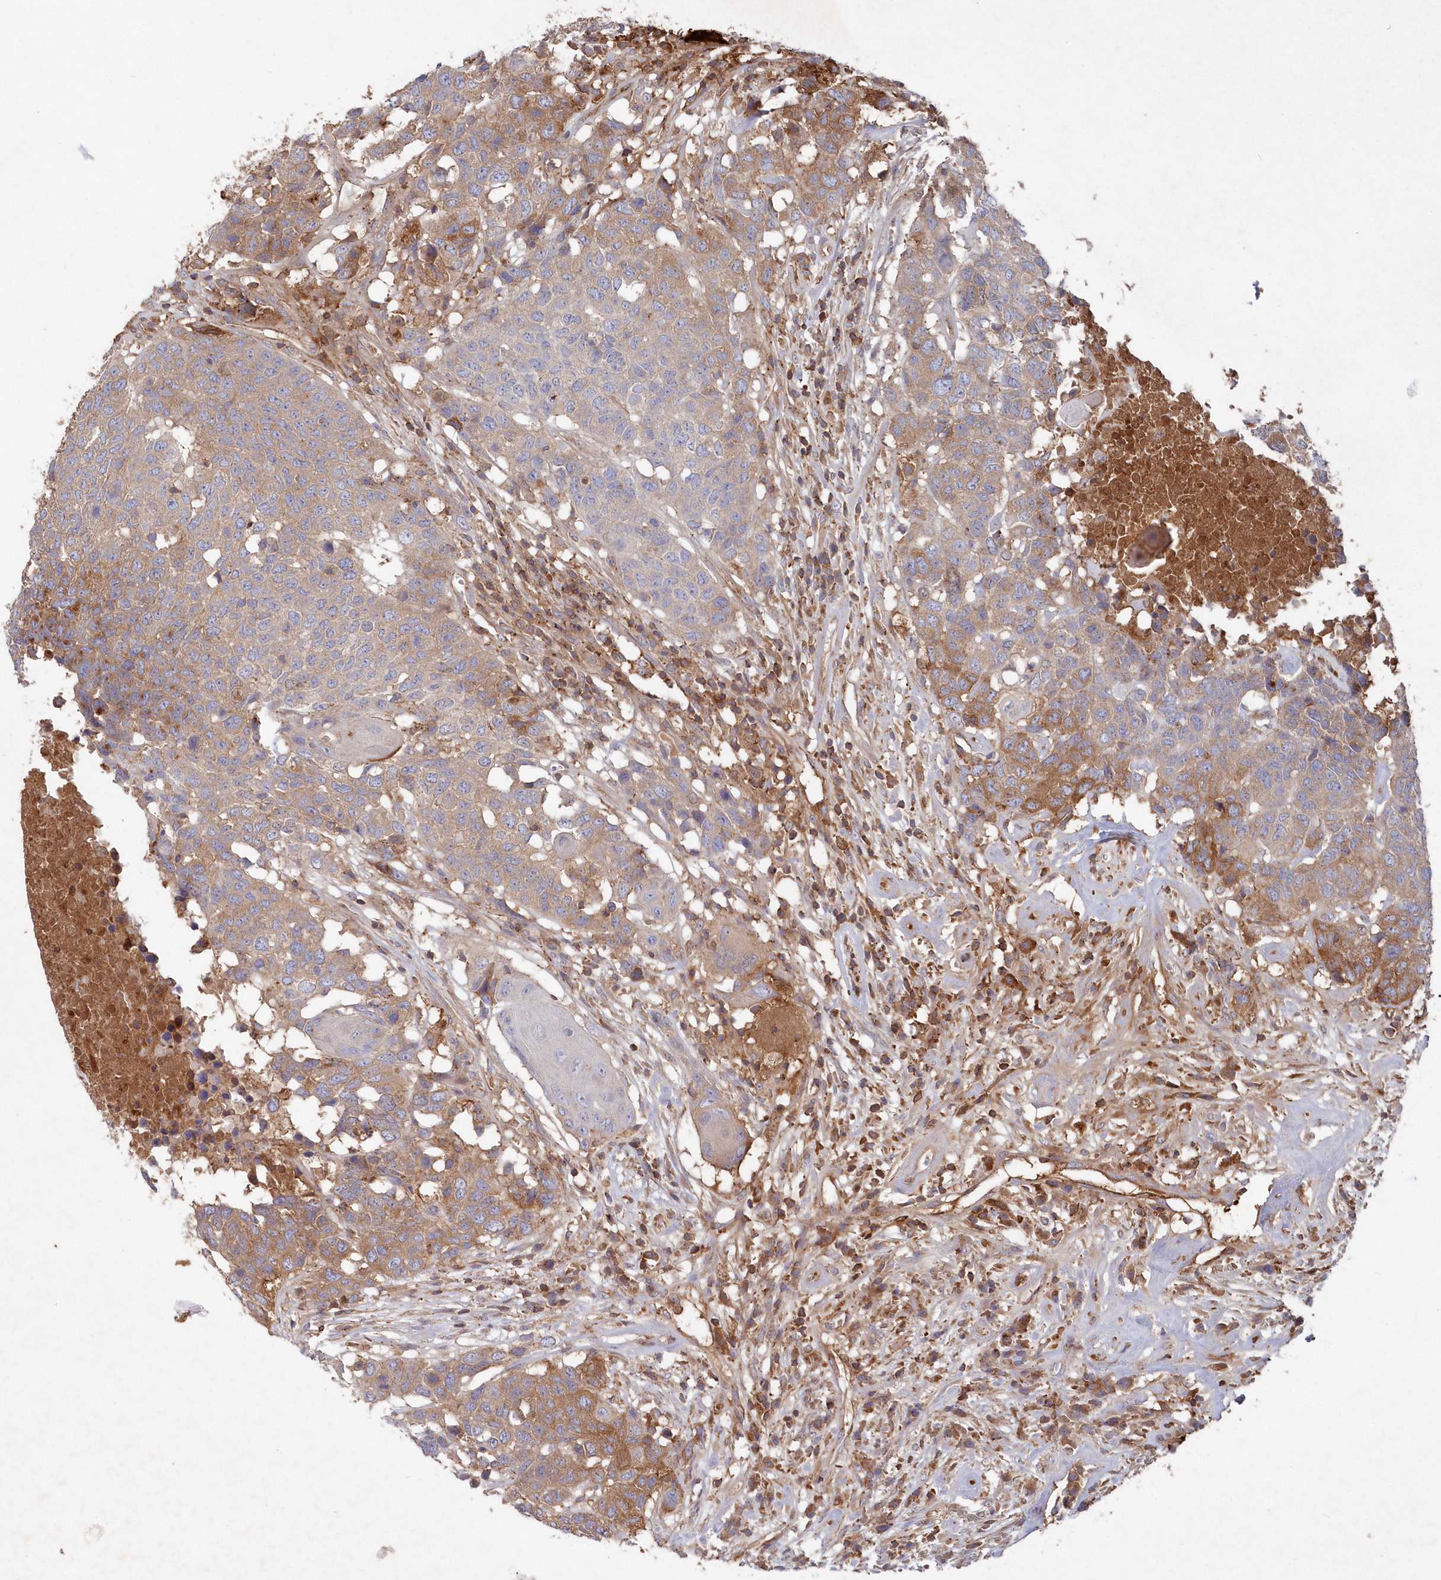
{"staining": {"intensity": "moderate", "quantity": ">75%", "location": "cytoplasmic/membranous"}, "tissue": "head and neck cancer", "cell_type": "Tumor cells", "image_type": "cancer", "snomed": [{"axis": "morphology", "description": "Squamous cell carcinoma, NOS"}, {"axis": "topography", "description": "Head-Neck"}], "caption": "A high-resolution micrograph shows immunohistochemistry staining of head and neck cancer (squamous cell carcinoma), which shows moderate cytoplasmic/membranous staining in approximately >75% of tumor cells.", "gene": "ABHD14B", "patient": {"sex": "male", "age": 66}}